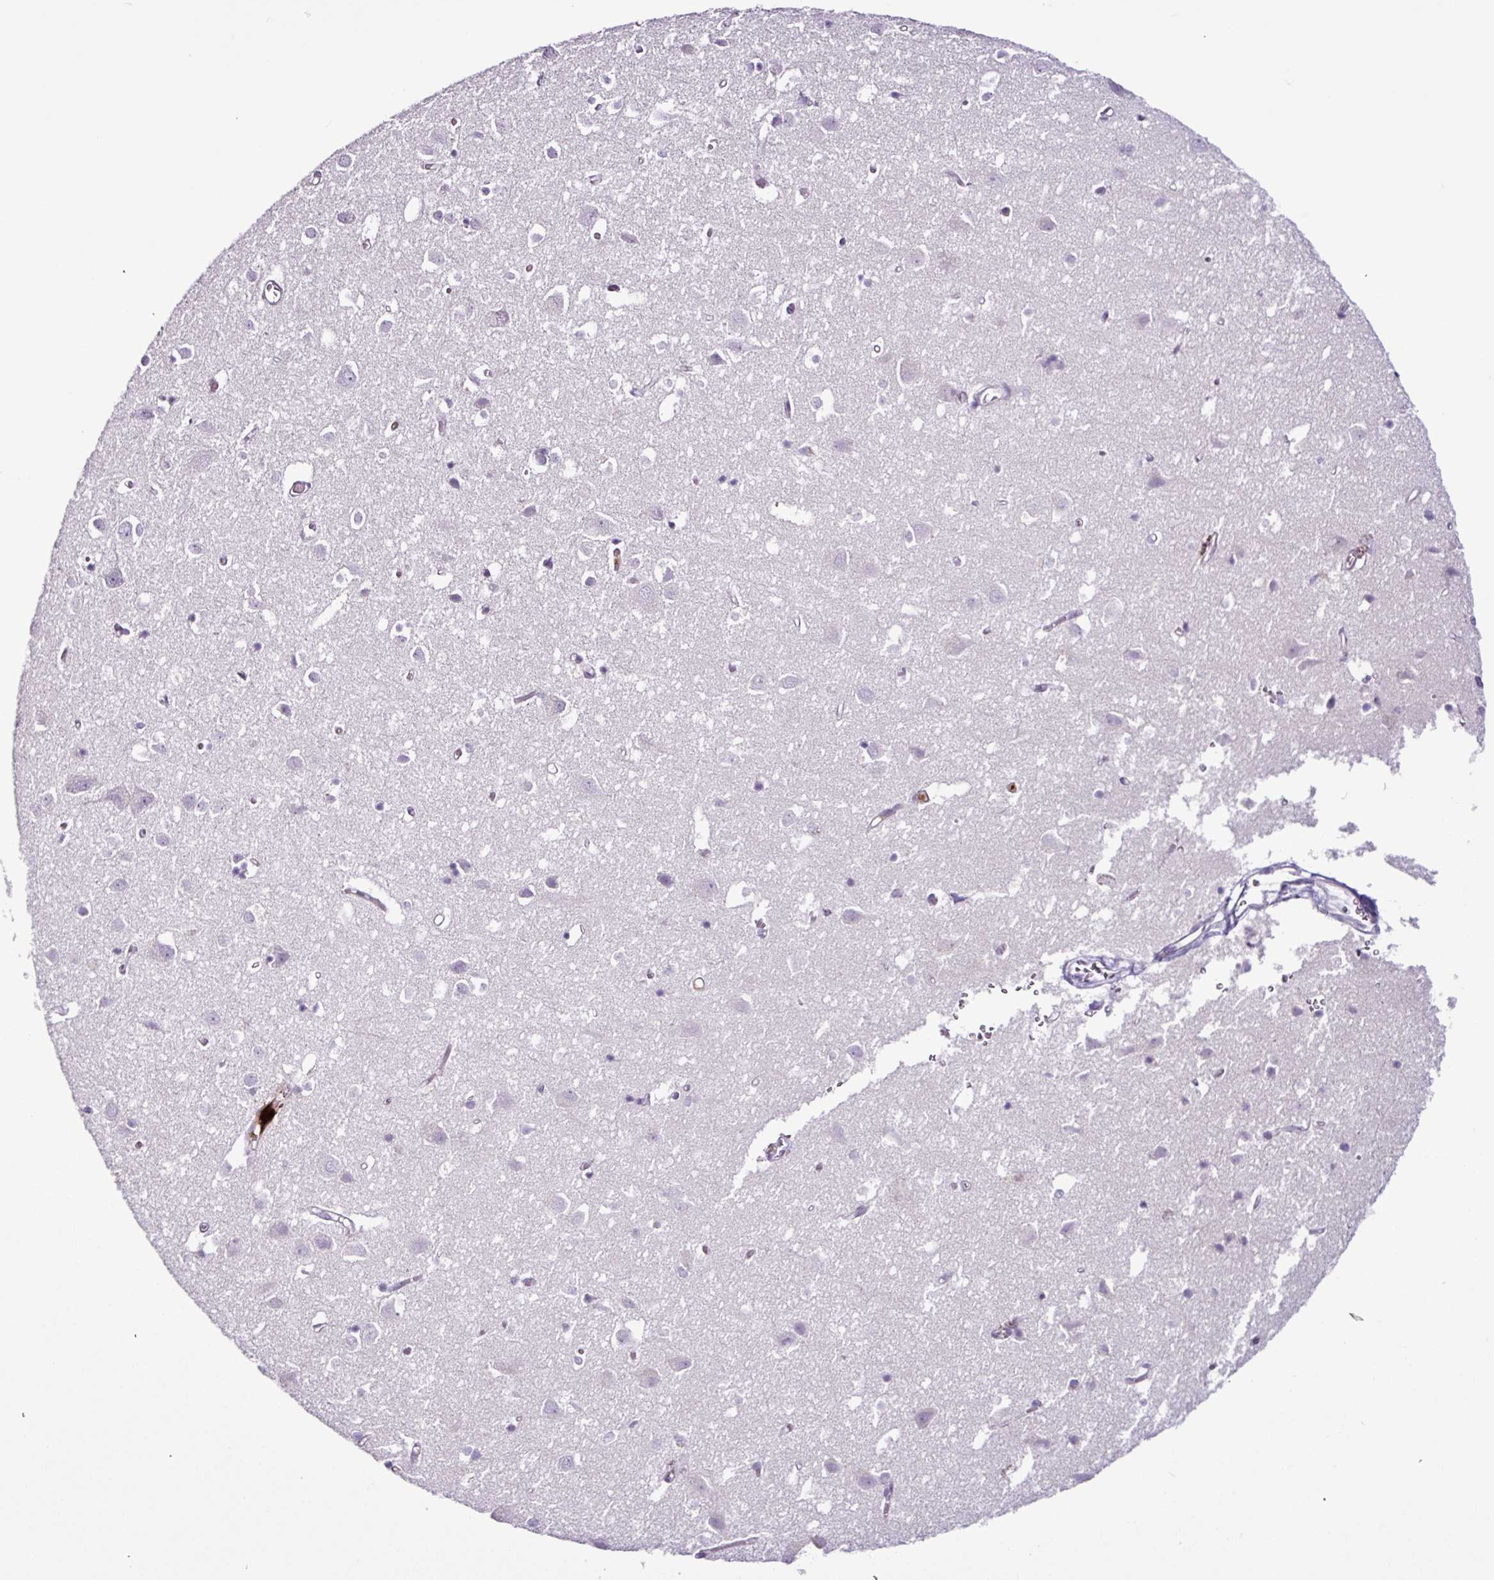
{"staining": {"intensity": "negative", "quantity": "none", "location": "none"}, "tissue": "cerebral cortex", "cell_type": "Endothelial cells", "image_type": "normal", "snomed": [{"axis": "morphology", "description": "Normal tissue, NOS"}, {"axis": "topography", "description": "Cerebral cortex"}], "caption": "A high-resolution histopathology image shows immunohistochemistry (IHC) staining of benign cerebral cortex, which displays no significant expression in endothelial cells.", "gene": "TMEM178A", "patient": {"sex": "male", "age": 70}}